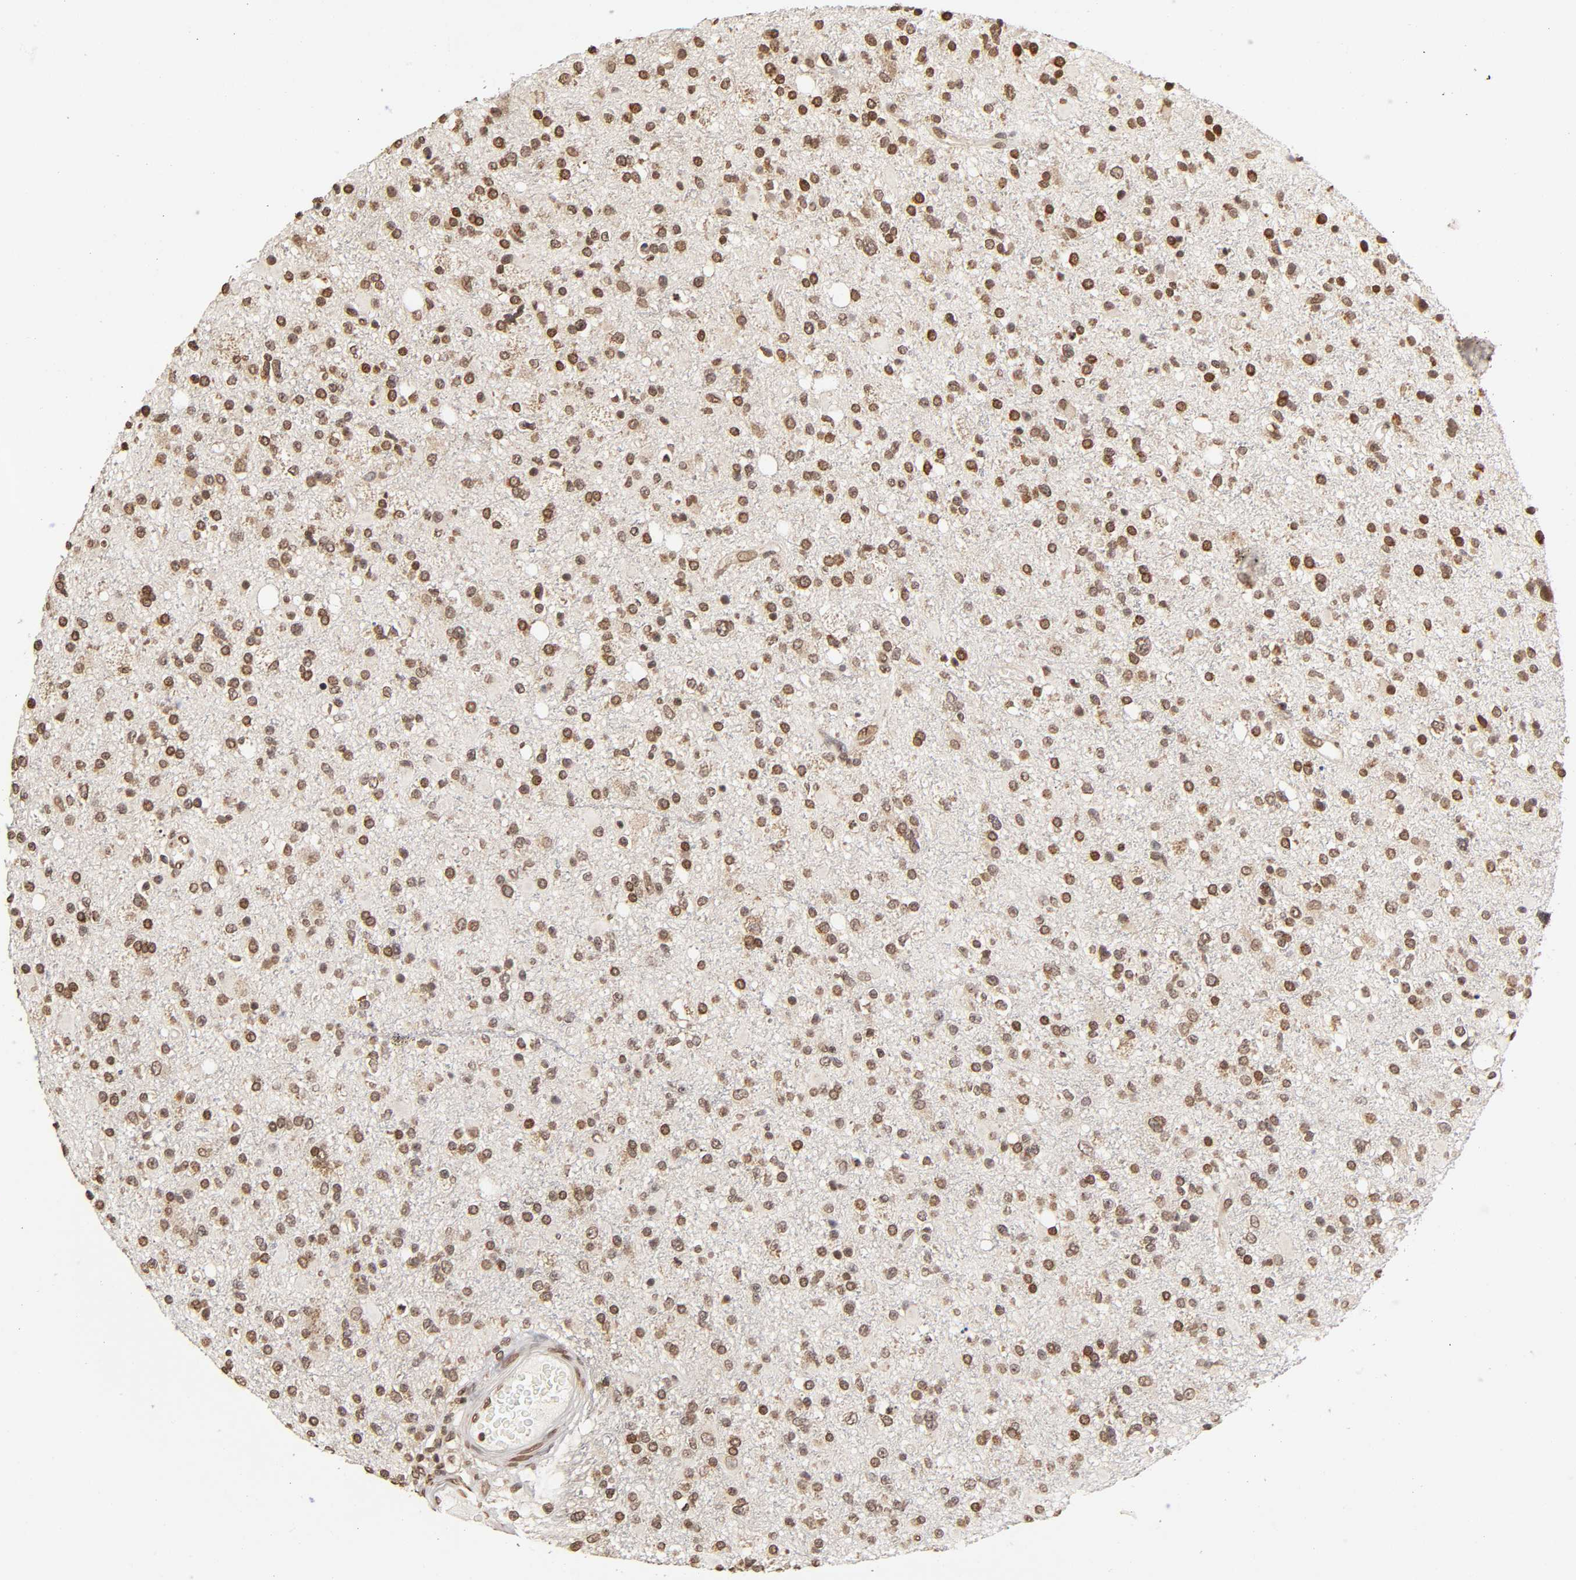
{"staining": {"intensity": "moderate", "quantity": ">75%", "location": "nuclear"}, "tissue": "glioma", "cell_type": "Tumor cells", "image_type": "cancer", "snomed": [{"axis": "morphology", "description": "Glioma, malignant, High grade"}, {"axis": "topography", "description": "Brain"}], "caption": "Immunohistochemistry histopathology image of human glioma stained for a protein (brown), which displays medium levels of moderate nuclear expression in approximately >75% of tumor cells.", "gene": "MLLT6", "patient": {"sex": "male", "age": 33}}